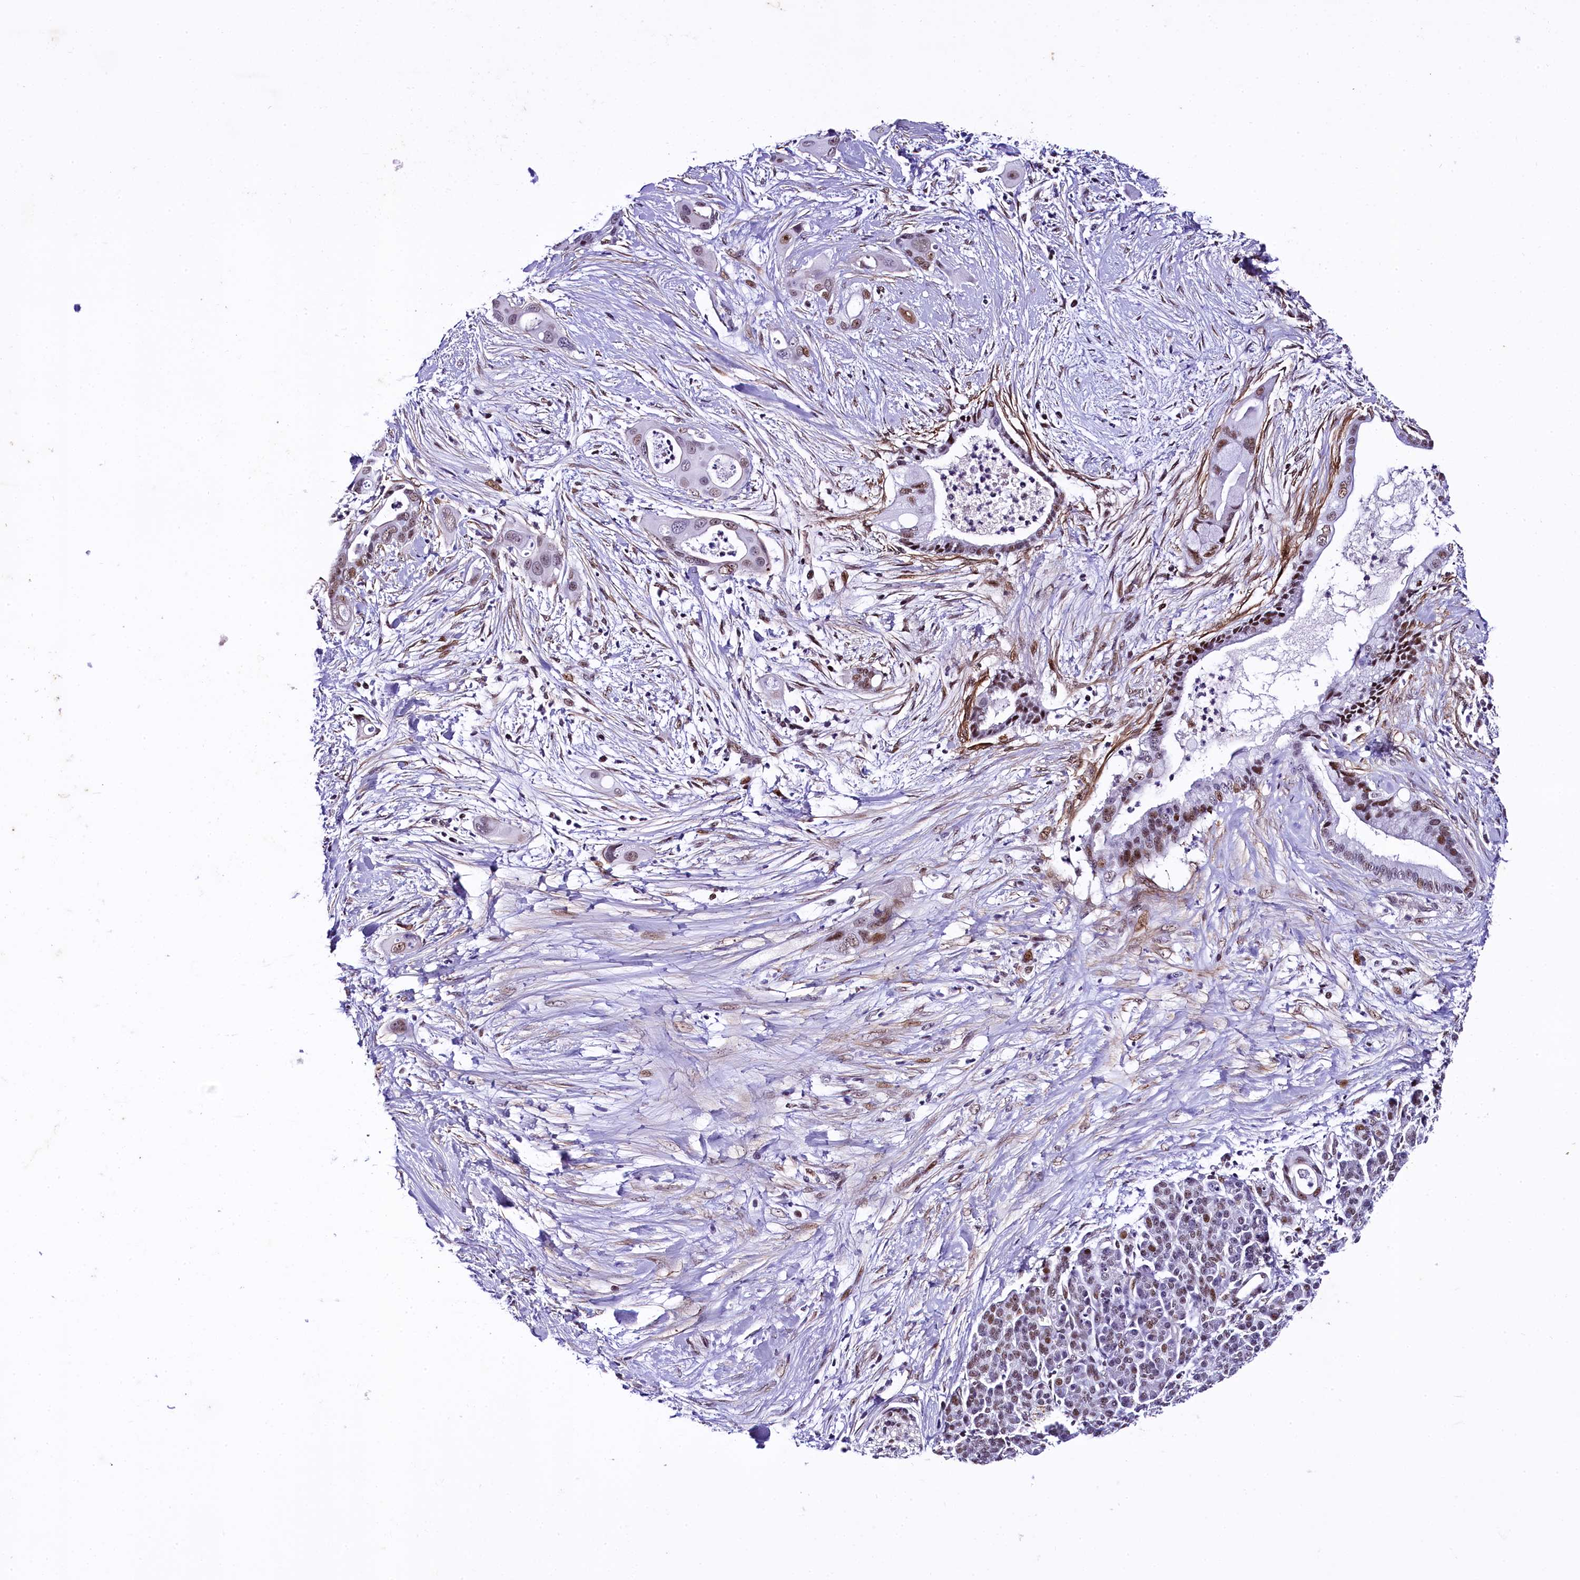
{"staining": {"intensity": "weak", "quantity": "<25%", "location": "nuclear"}, "tissue": "pancreatic cancer", "cell_type": "Tumor cells", "image_type": "cancer", "snomed": [{"axis": "morphology", "description": "Adenocarcinoma, NOS"}, {"axis": "topography", "description": "Pancreas"}], "caption": "Tumor cells show no significant protein expression in adenocarcinoma (pancreatic).", "gene": "SAMD10", "patient": {"sex": "male", "age": 59}}